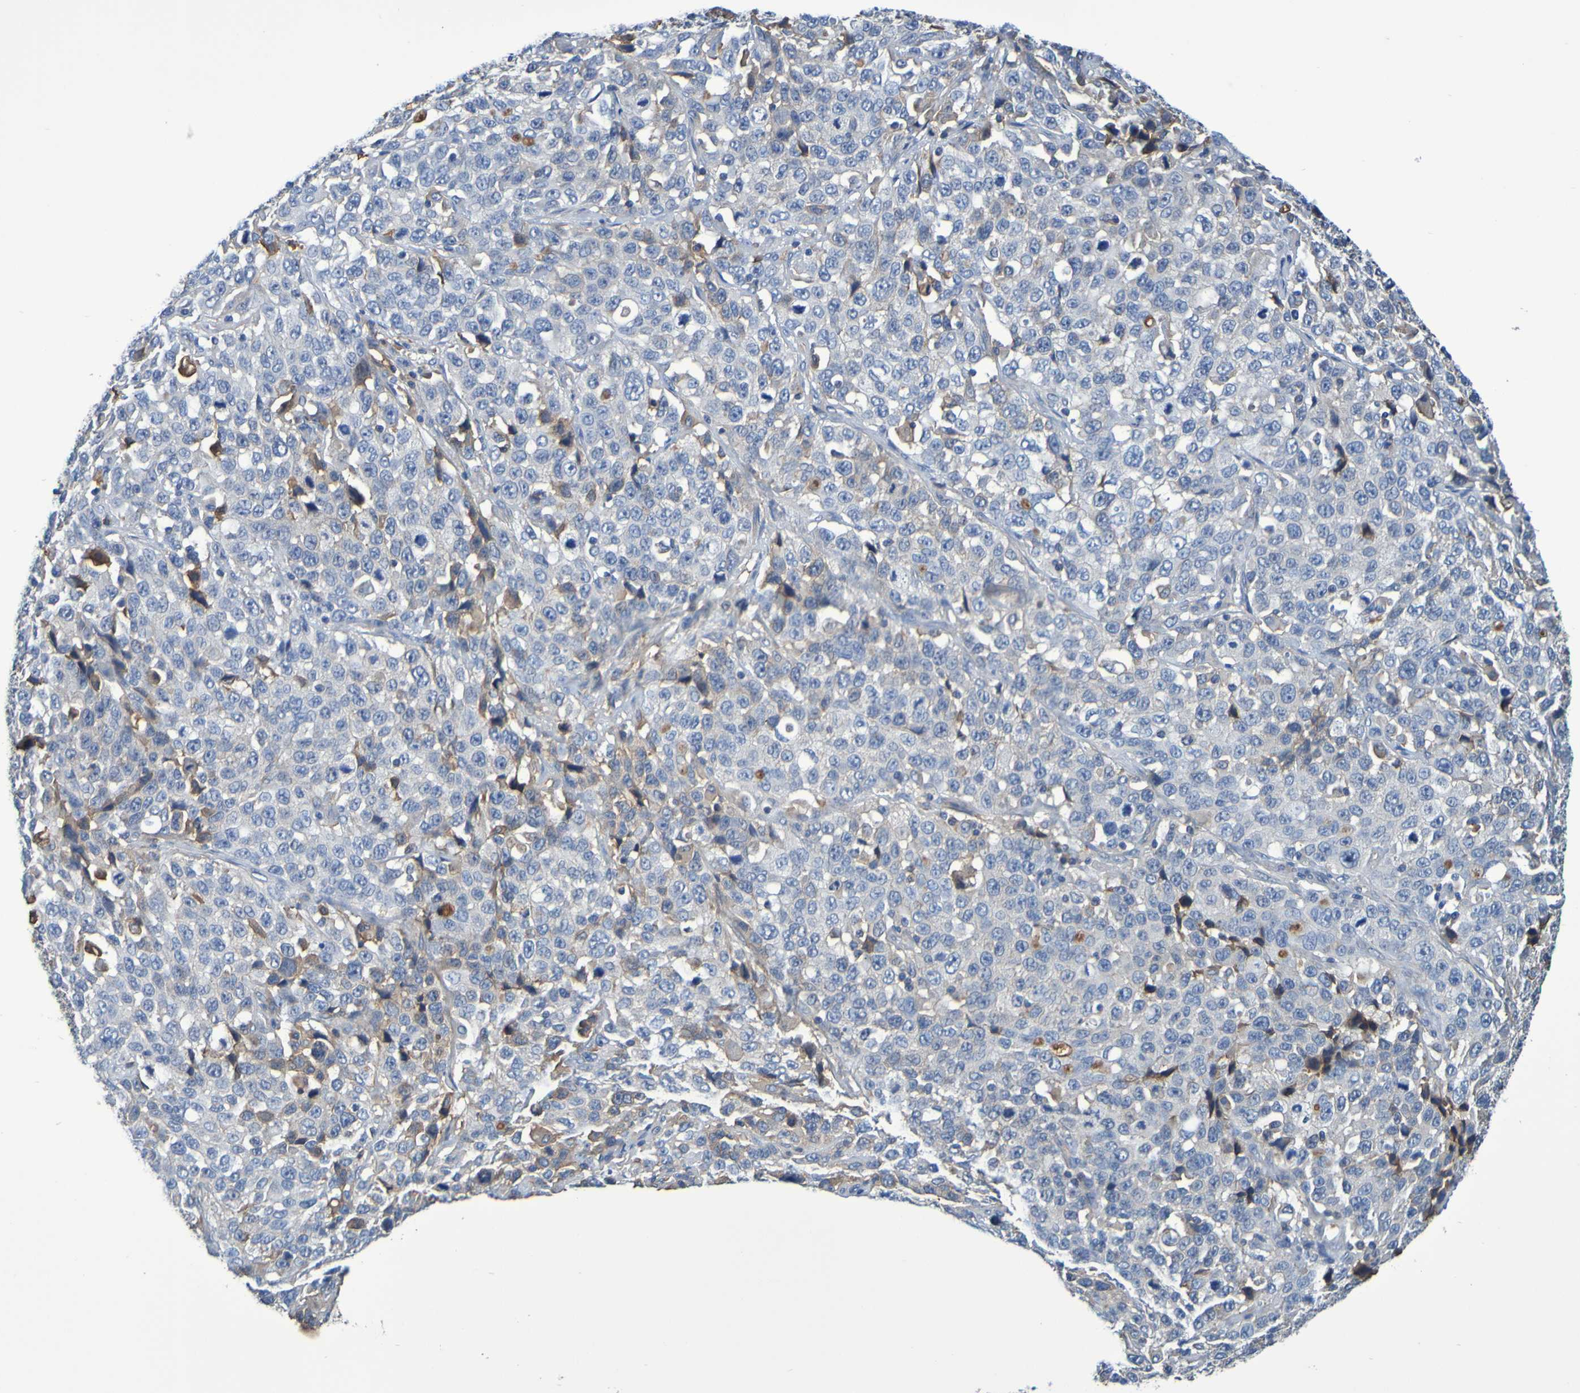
{"staining": {"intensity": "moderate", "quantity": "<25%", "location": "cytoplasmic/membranous"}, "tissue": "stomach cancer", "cell_type": "Tumor cells", "image_type": "cancer", "snomed": [{"axis": "morphology", "description": "Normal tissue, NOS"}, {"axis": "morphology", "description": "Adenocarcinoma, NOS"}, {"axis": "topography", "description": "Stomach"}], "caption": "High-magnification brightfield microscopy of stomach adenocarcinoma stained with DAB (3,3'-diaminobenzidine) (brown) and counterstained with hematoxylin (blue). tumor cells exhibit moderate cytoplasmic/membranous positivity is identified in about<25% of cells. The staining is performed using DAB (3,3'-diaminobenzidine) brown chromogen to label protein expression. The nuclei are counter-stained blue using hematoxylin.", "gene": "GAB3", "patient": {"sex": "male", "age": 48}}